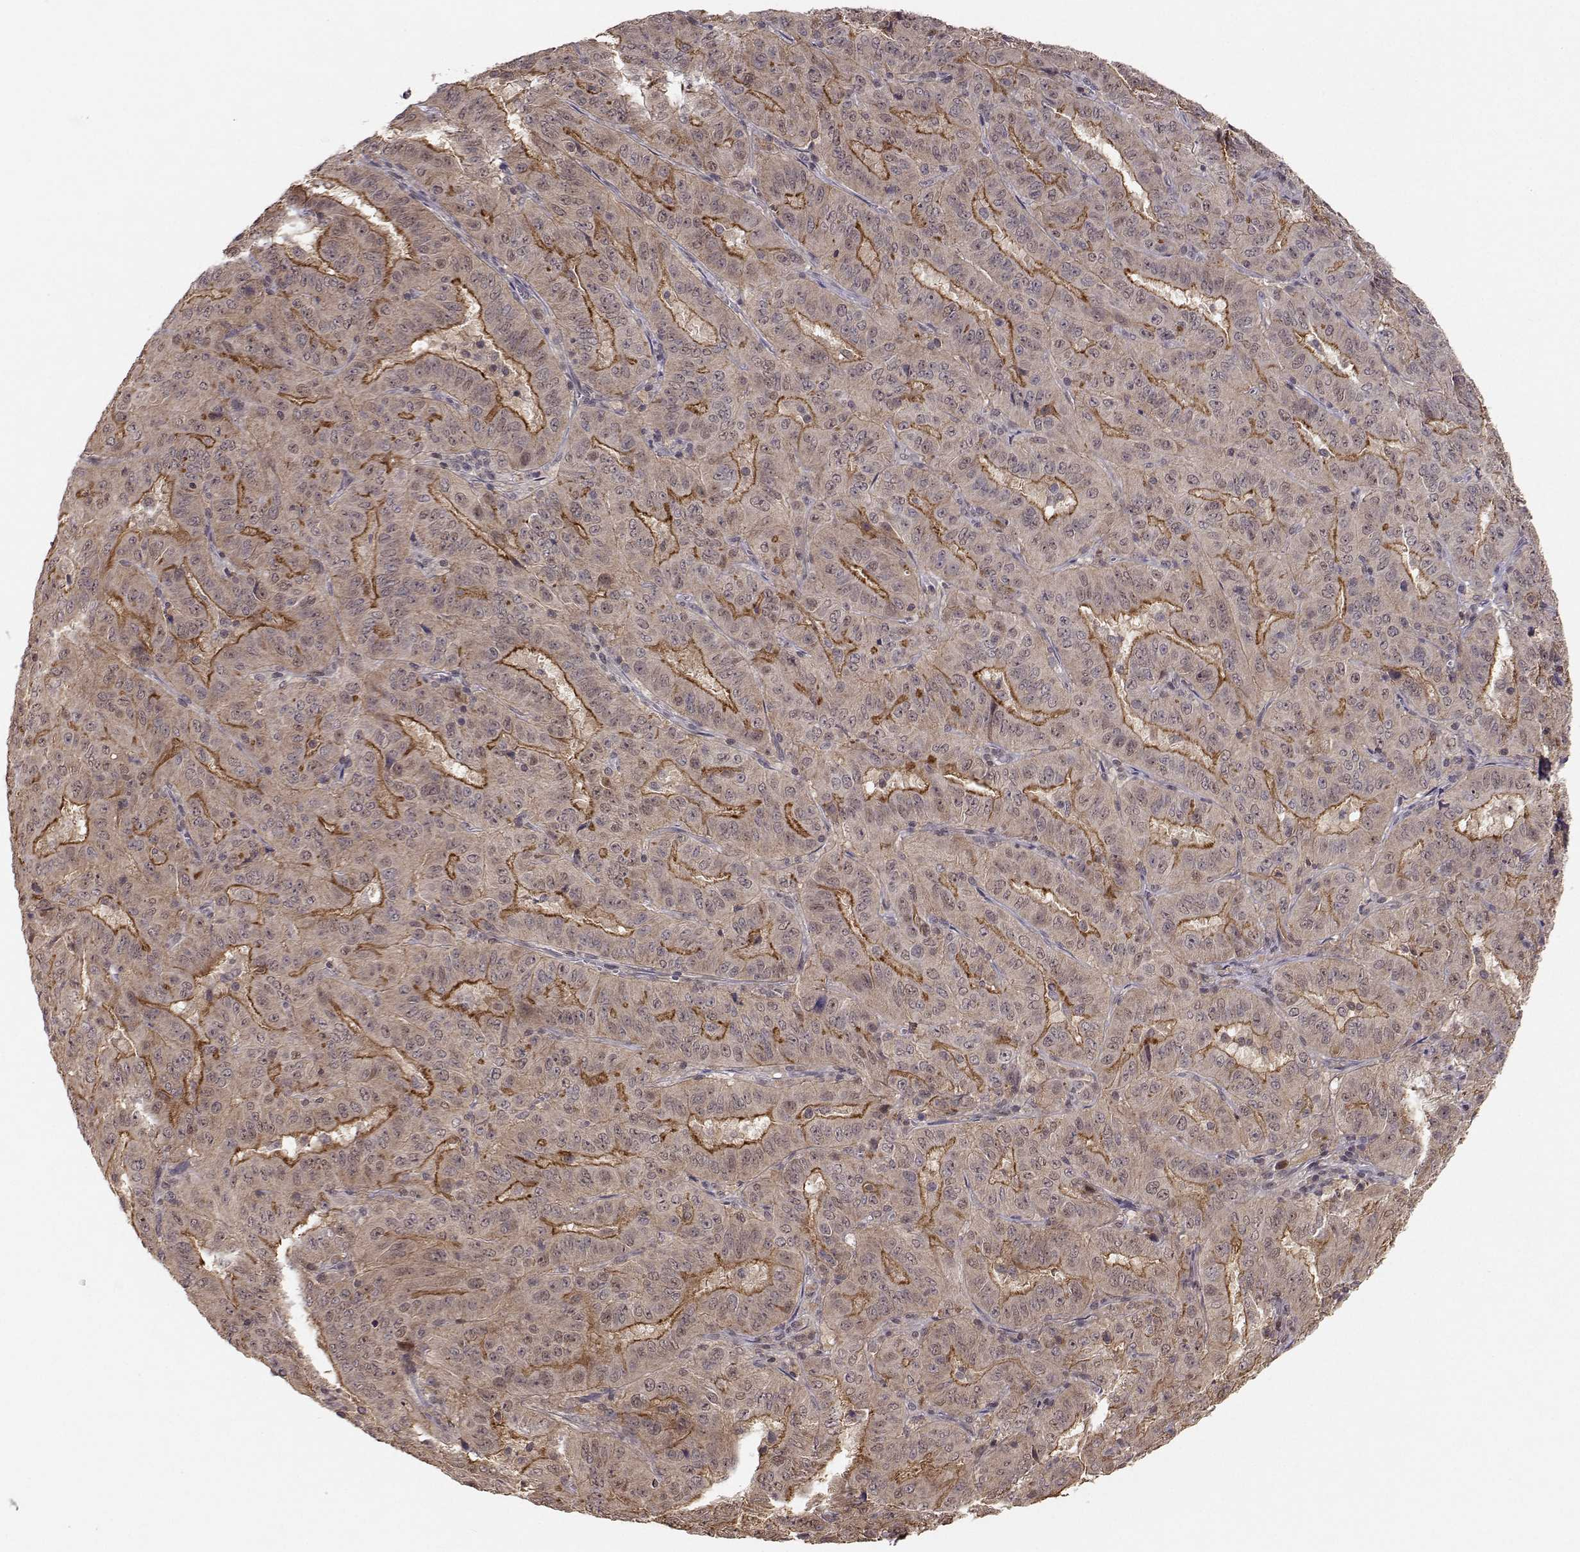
{"staining": {"intensity": "strong", "quantity": ">75%", "location": "cytoplasmic/membranous"}, "tissue": "pancreatic cancer", "cell_type": "Tumor cells", "image_type": "cancer", "snomed": [{"axis": "morphology", "description": "Adenocarcinoma, NOS"}, {"axis": "topography", "description": "Pancreas"}], "caption": "An image of human pancreatic adenocarcinoma stained for a protein displays strong cytoplasmic/membranous brown staining in tumor cells.", "gene": "PLEKHG3", "patient": {"sex": "male", "age": 63}}